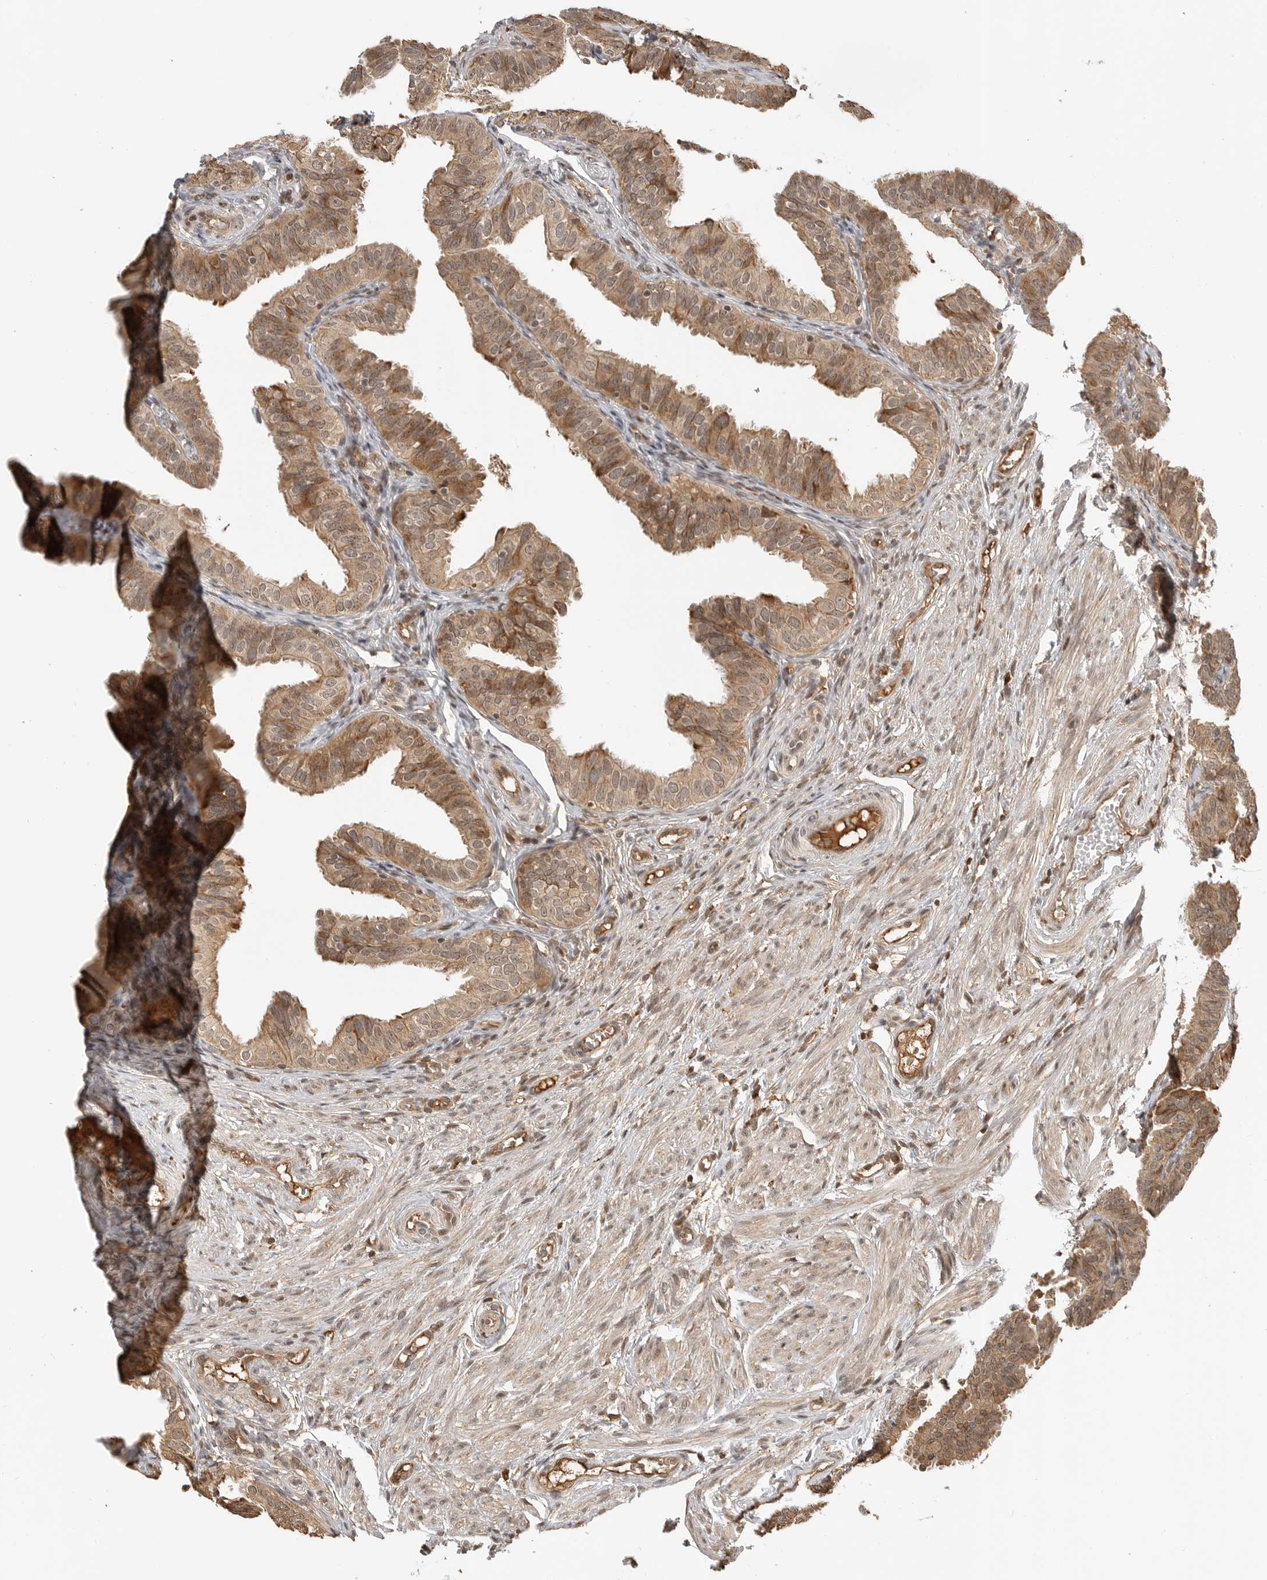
{"staining": {"intensity": "strong", "quantity": ">75%", "location": "cytoplasmic/membranous,nuclear"}, "tissue": "fallopian tube", "cell_type": "Glandular cells", "image_type": "normal", "snomed": [{"axis": "morphology", "description": "Normal tissue, NOS"}, {"axis": "topography", "description": "Fallopian tube"}], "caption": "IHC of normal fallopian tube reveals high levels of strong cytoplasmic/membranous,nuclear positivity in about >75% of glandular cells. Using DAB (3,3'-diaminobenzidine) (brown) and hematoxylin (blue) stains, captured at high magnification using brightfield microscopy.", "gene": "BMP2K", "patient": {"sex": "female", "age": 35}}